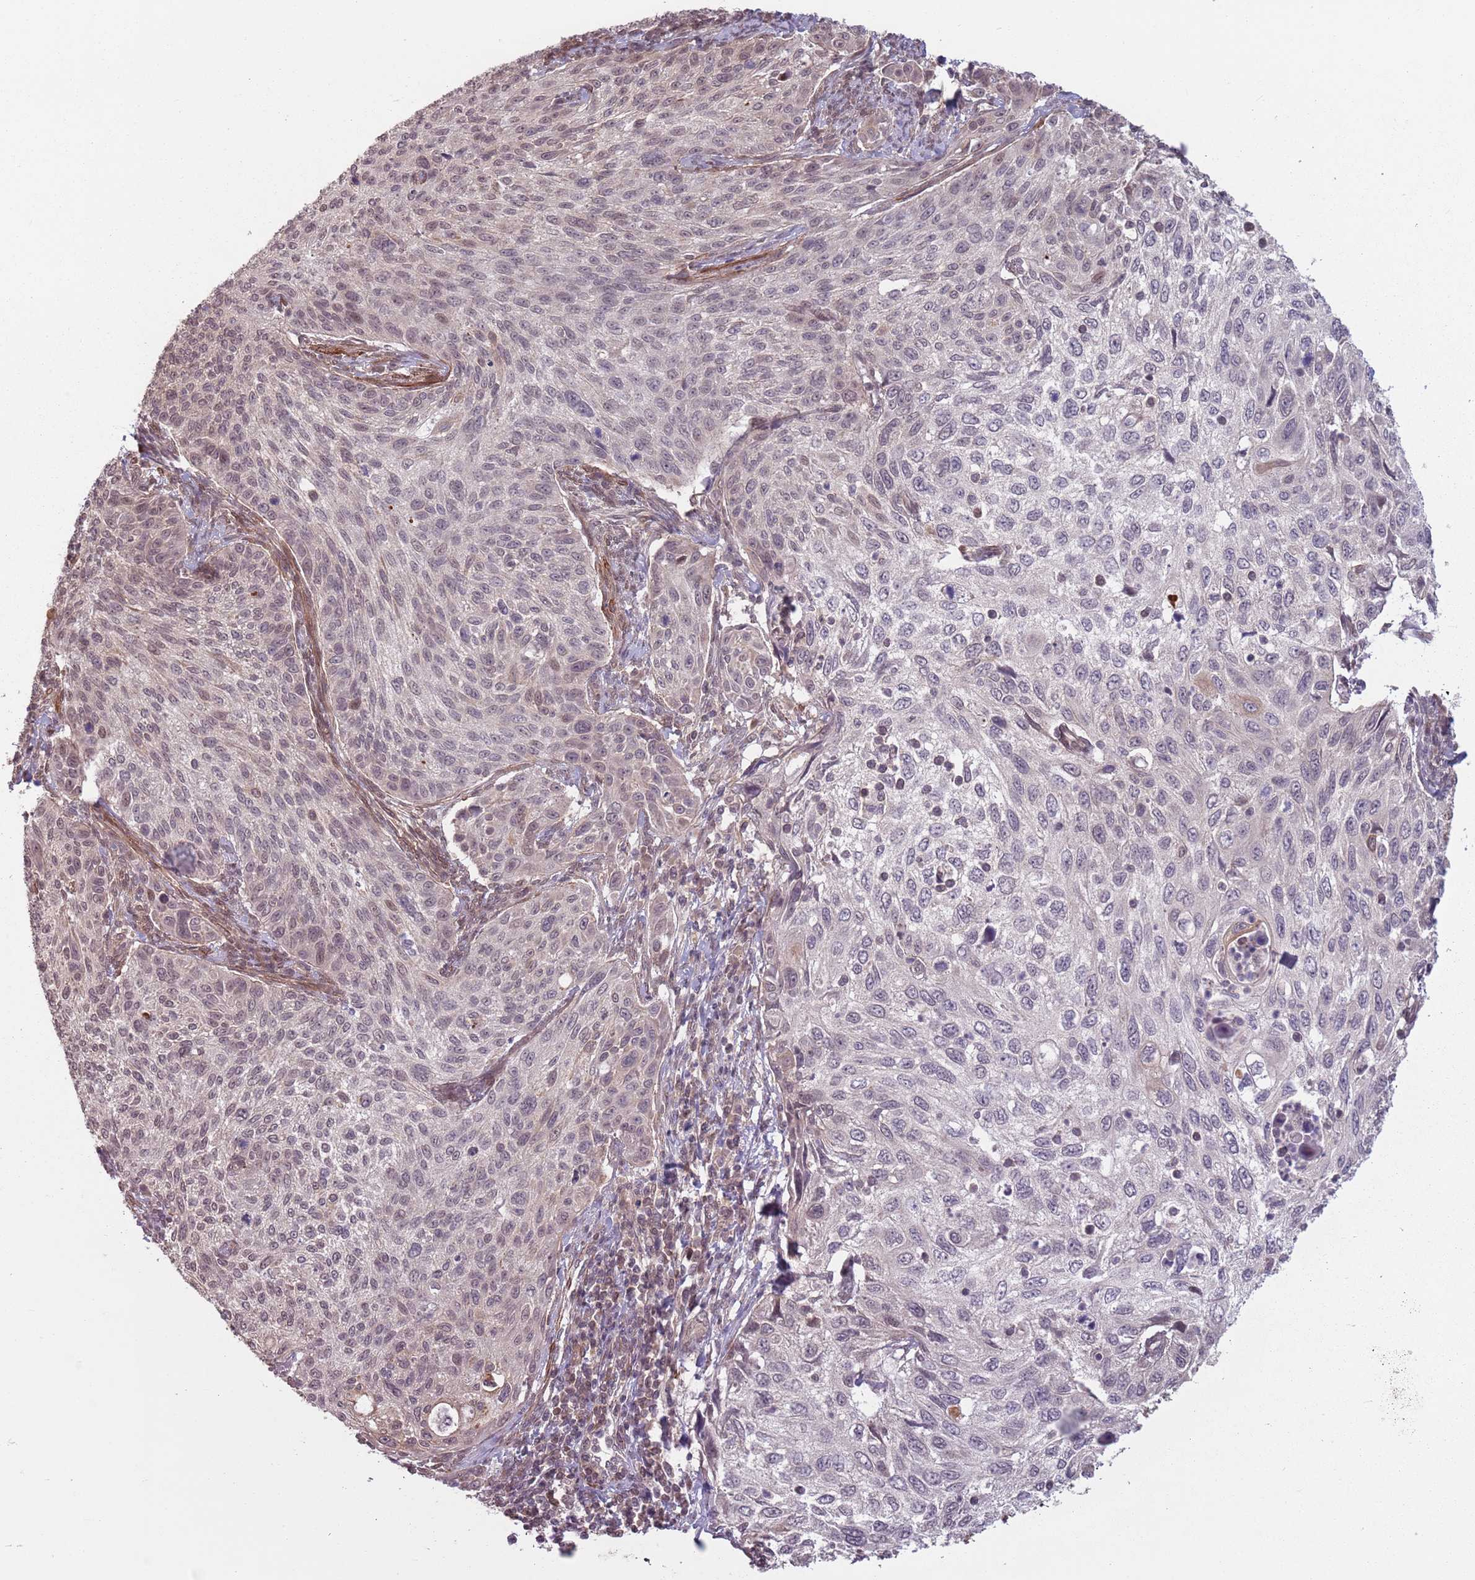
{"staining": {"intensity": "negative", "quantity": "none", "location": "none"}, "tissue": "cervical cancer", "cell_type": "Tumor cells", "image_type": "cancer", "snomed": [{"axis": "morphology", "description": "Squamous cell carcinoma, NOS"}, {"axis": "topography", "description": "Cervix"}], "caption": "High power microscopy photomicrograph of an immunohistochemistry (IHC) photomicrograph of cervical cancer, revealing no significant positivity in tumor cells.", "gene": "CCDC154", "patient": {"sex": "female", "age": 70}}